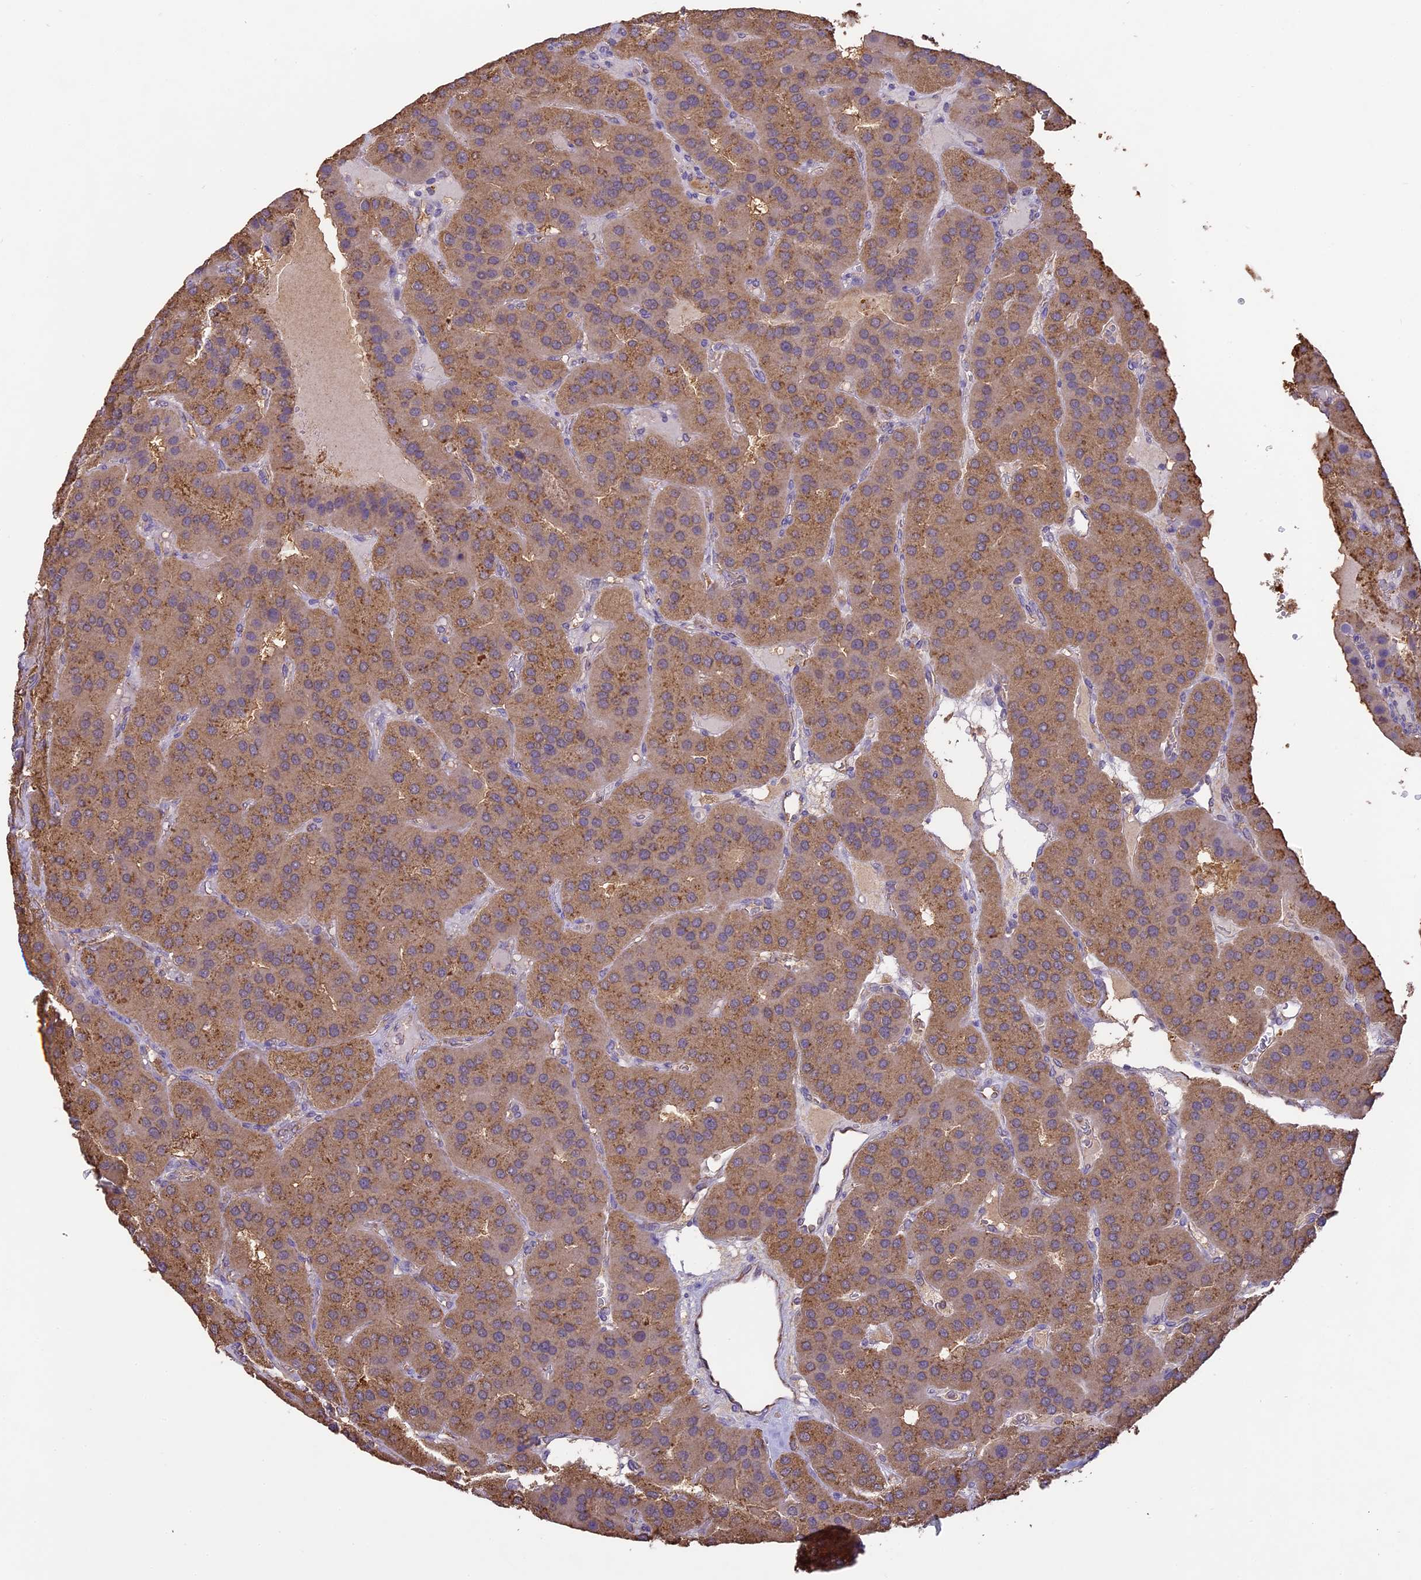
{"staining": {"intensity": "moderate", "quantity": "25%-75%", "location": "cytoplasmic/membranous"}, "tissue": "parathyroid gland", "cell_type": "Glandular cells", "image_type": "normal", "snomed": [{"axis": "morphology", "description": "Normal tissue, NOS"}, {"axis": "morphology", "description": "Adenoma, NOS"}, {"axis": "topography", "description": "Parathyroid gland"}], "caption": "Glandular cells display medium levels of moderate cytoplasmic/membranous positivity in about 25%-75% of cells in normal parathyroid gland. The staining was performed using DAB (3,3'-diaminobenzidine), with brown indicating positive protein expression. Nuclei are stained blue with hematoxylin.", "gene": "ARHGAP19", "patient": {"sex": "female", "age": 86}}